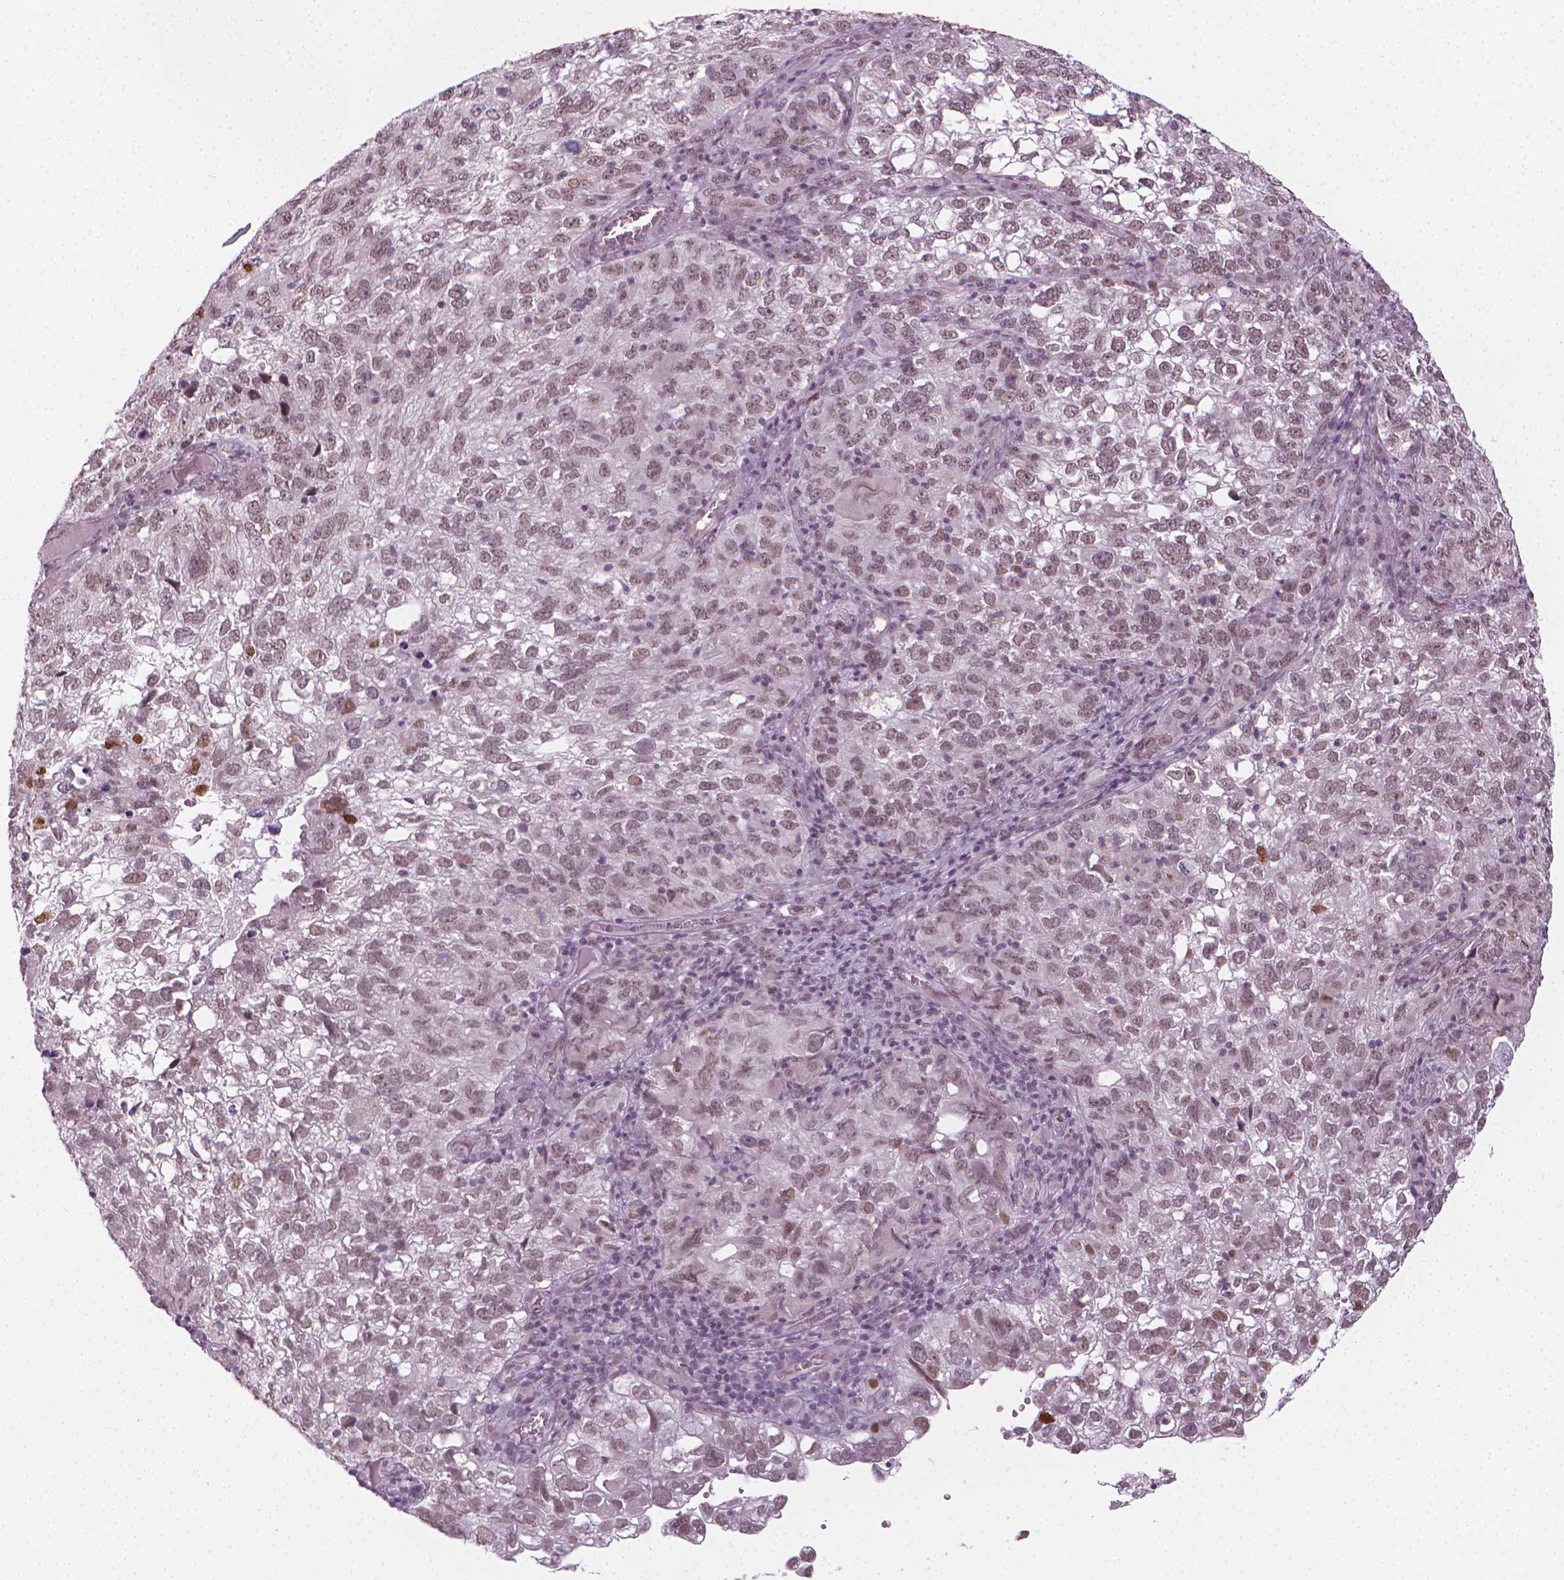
{"staining": {"intensity": "weak", "quantity": ">75%", "location": "nuclear"}, "tissue": "cervical cancer", "cell_type": "Tumor cells", "image_type": "cancer", "snomed": [{"axis": "morphology", "description": "Squamous cell carcinoma, NOS"}, {"axis": "topography", "description": "Cervix"}], "caption": "A brown stain highlights weak nuclear positivity of a protein in human squamous cell carcinoma (cervical) tumor cells.", "gene": "CDKN1C", "patient": {"sex": "female", "age": 55}}